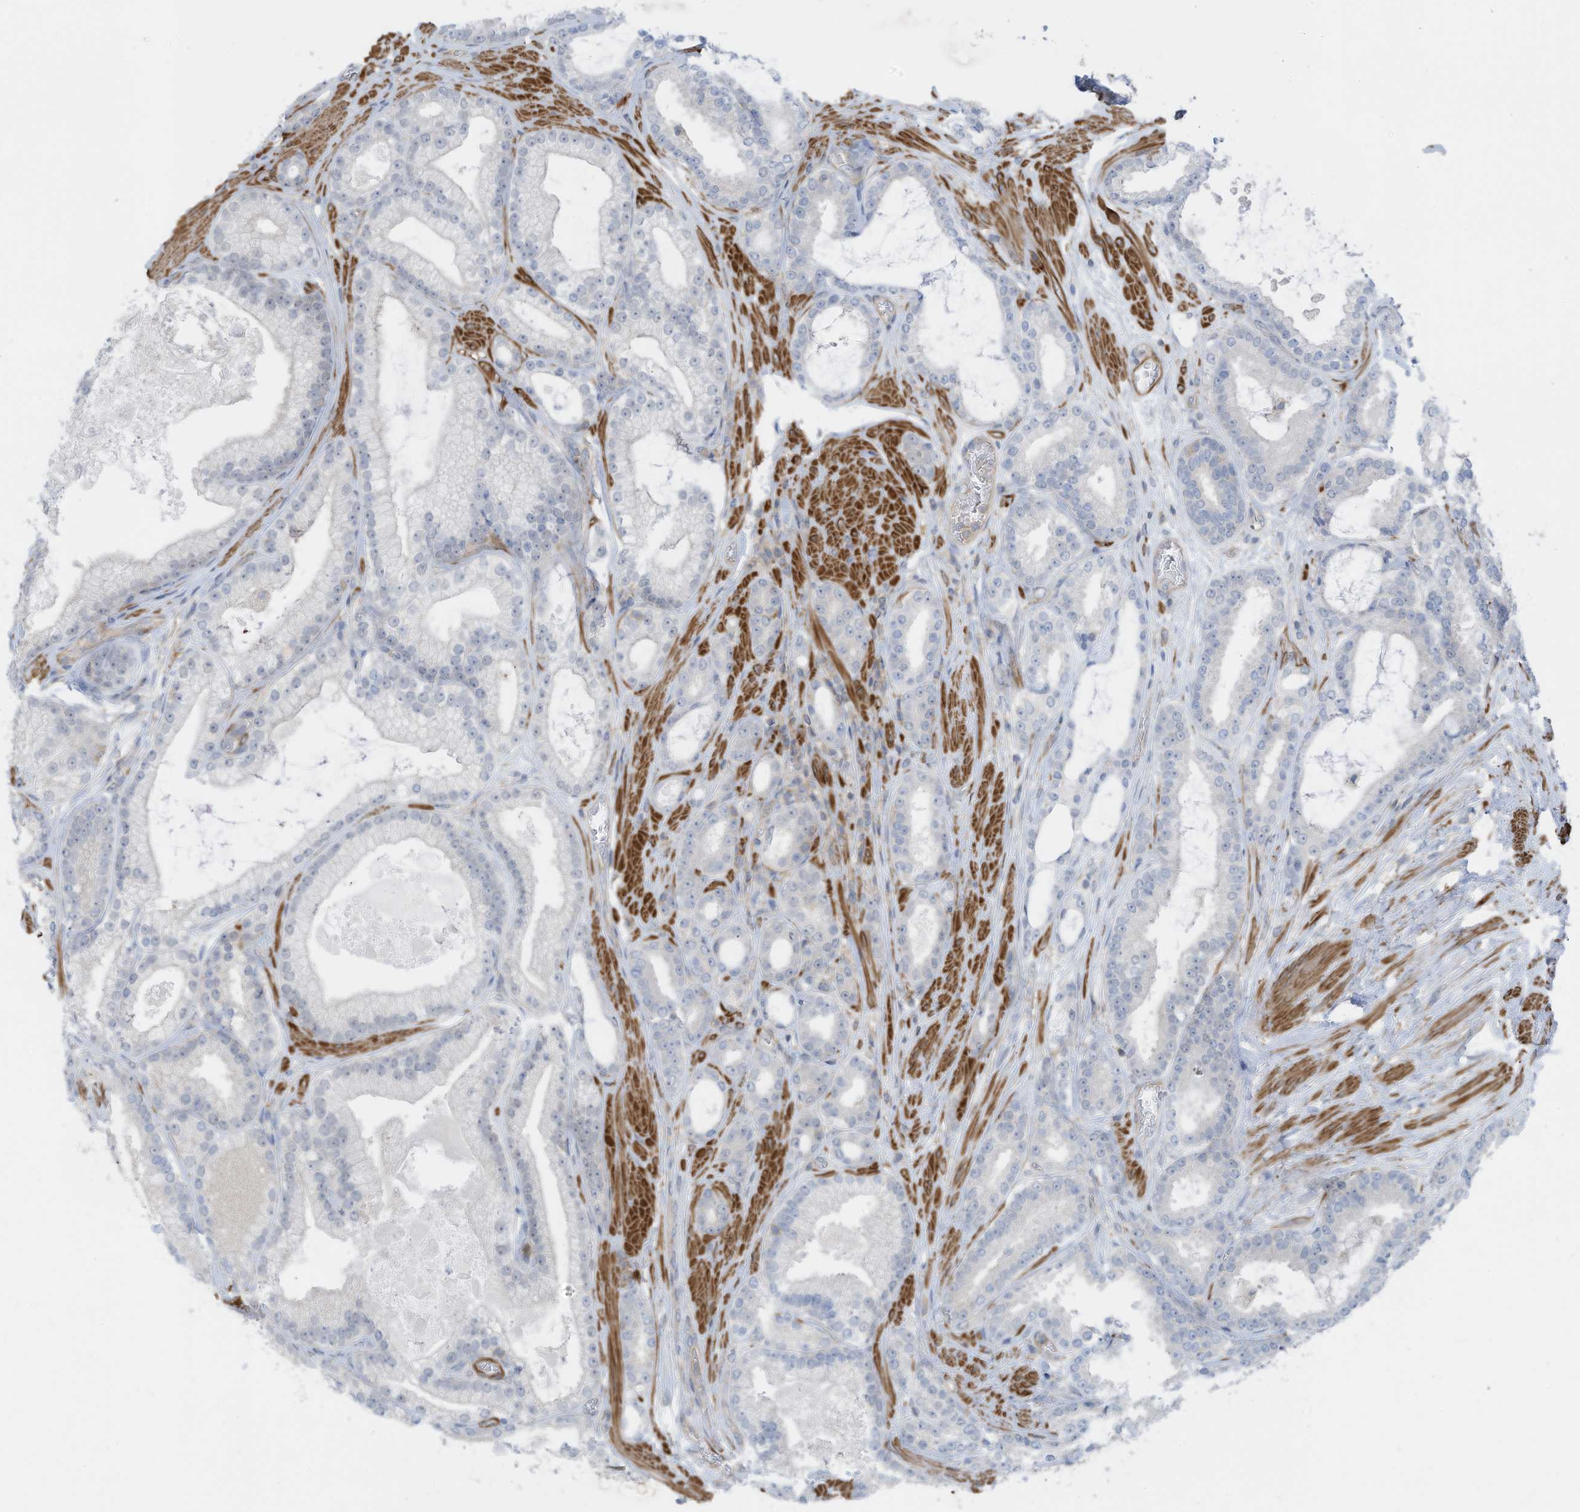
{"staining": {"intensity": "negative", "quantity": "none", "location": "none"}, "tissue": "prostate cancer", "cell_type": "Tumor cells", "image_type": "cancer", "snomed": [{"axis": "morphology", "description": "Adenocarcinoma, High grade"}, {"axis": "topography", "description": "Prostate"}], "caption": "Tumor cells show no significant staining in prostate cancer. (Stains: DAB (3,3'-diaminobenzidine) immunohistochemistry (IHC) with hematoxylin counter stain, Microscopy: brightfield microscopy at high magnification).", "gene": "ZNF846", "patient": {"sex": "male", "age": 60}}